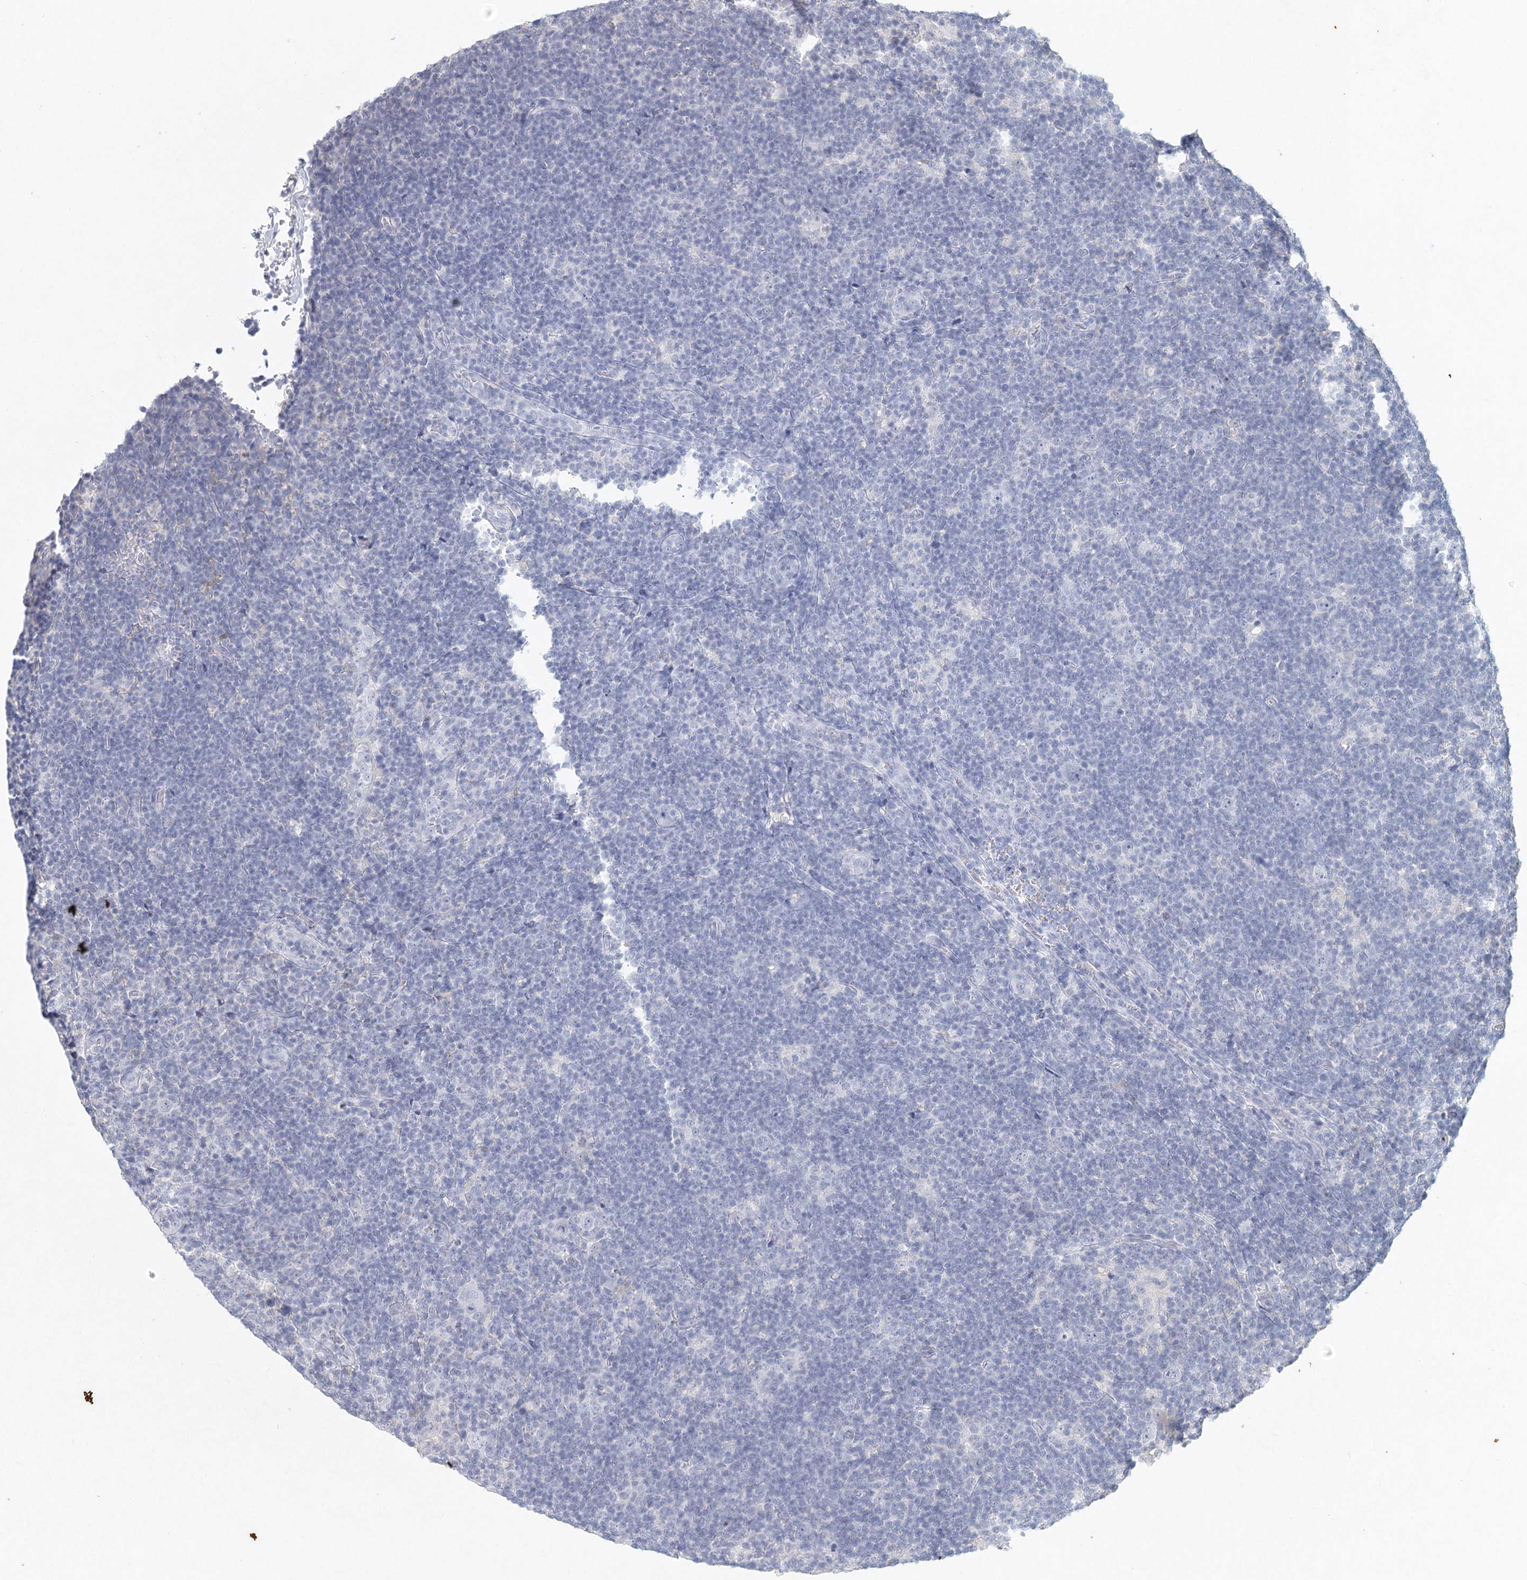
{"staining": {"intensity": "negative", "quantity": "none", "location": "none"}, "tissue": "lymphoma", "cell_type": "Tumor cells", "image_type": "cancer", "snomed": [{"axis": "morphology", "description": "Hodgkin's disease, NOS"}, {"axis": "topography", "description": "Lymph node"}], "caption": "Immunohistochemistry (IHC) of lymphoma displays no expression in tumor cells.", "gene": "ARSI", "patient": {"sex": "female", "age": 57}}